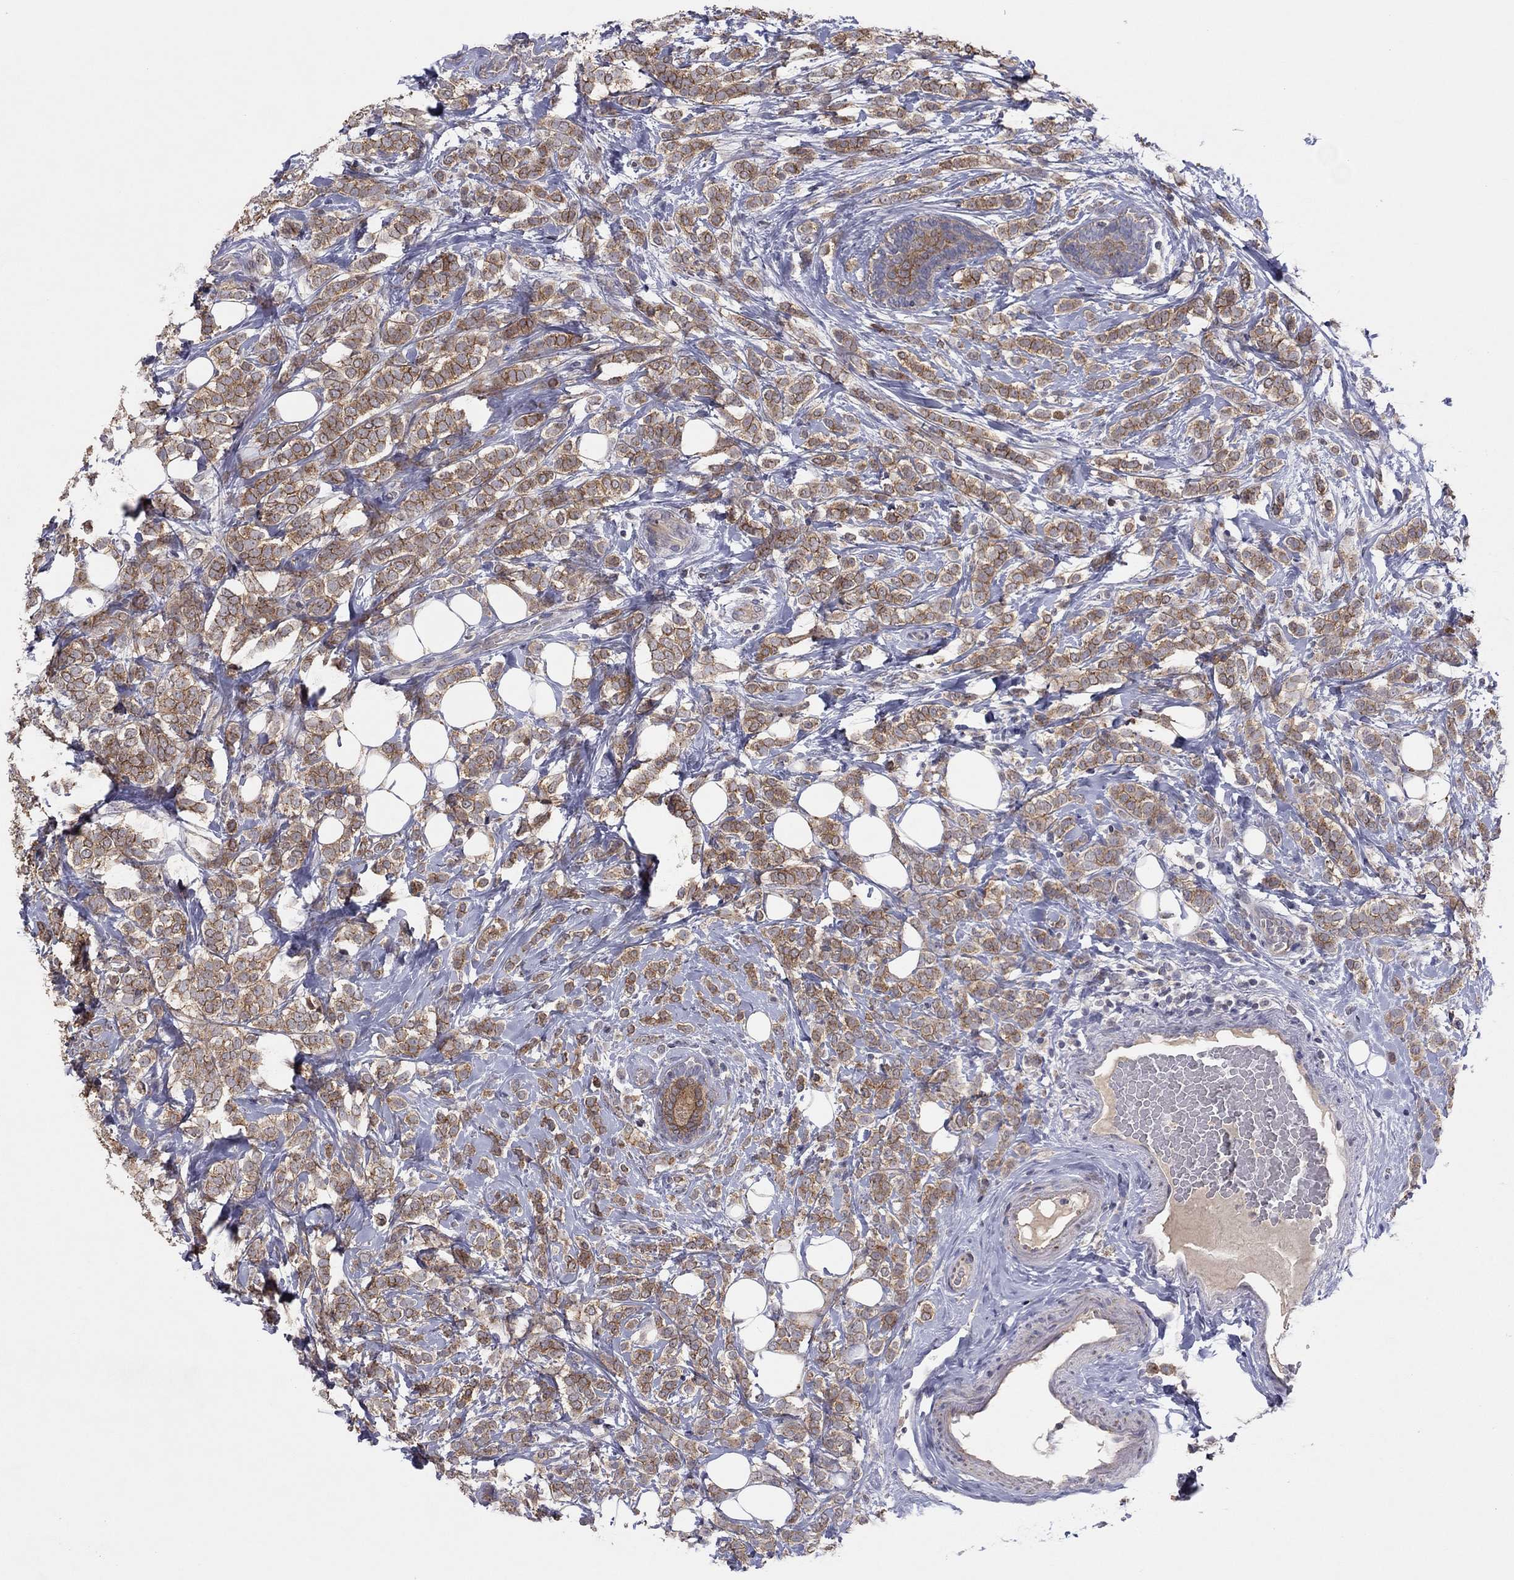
{"staining": {"intensity": "moderate", "quantity": ">75%", "location": "cytoplasmic/membranous"}, "tissue": "breast cancer", "cell_type": "Tumor cells", "image_type": "cancer", "snomed": [{"axis": "morphology", "description": "Lobular carcinoma"}, {"axis": "topography", "description": "Breast"}], "caption": "This is an image of immunohistochemistry (IHC) staining of lobular carcinoma (breast), which shows moderate staining in the cytoplasmic/membranous of tumor cells.", "gene": "CRACDL", "patient": {"sex": "female", "age": 49}}